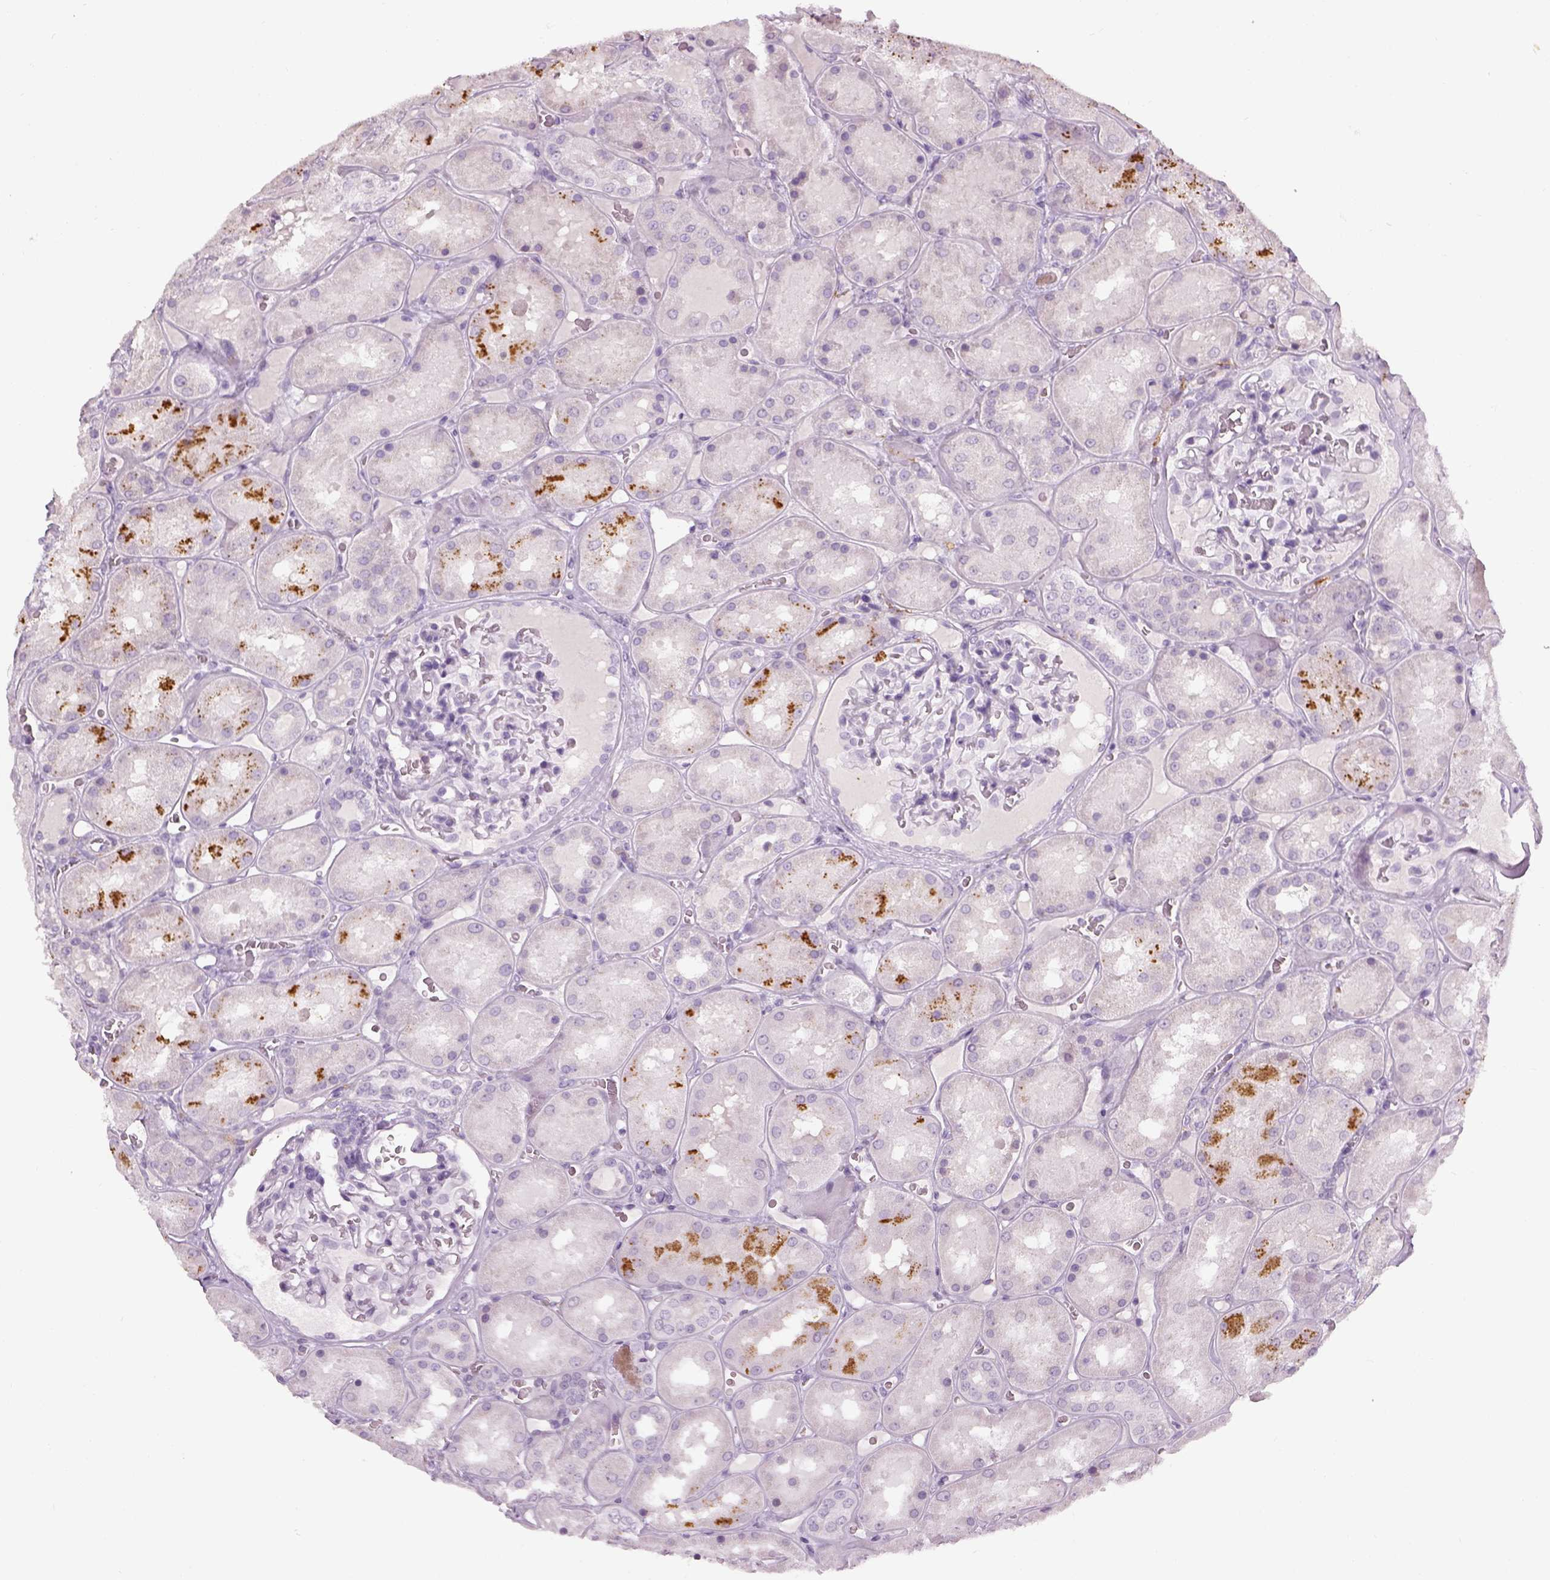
{"staining": {"intensity": "negative", "quantity": "none", "location": "none"}, "tissue": "kidney", "cell_type": "Cells in glomeruli", "image_type": "normal", "snomed": [{"axis": "morphology", "description": "Normal tissue, NOS"}, {"axis": "topography", "description": "Kidney"}], "caption": "The image reveals no staining of cells in glomeruli in unremarkable kidney. The staining was performed using DAB (3,3'-diaminobenzidine) to visualize the protein expression in brown, while the nuclei were stained in blue with hematoxylin (Magnification: 20x).", "gene": "TH", "patient": {"sex": "male", "age": 73}}